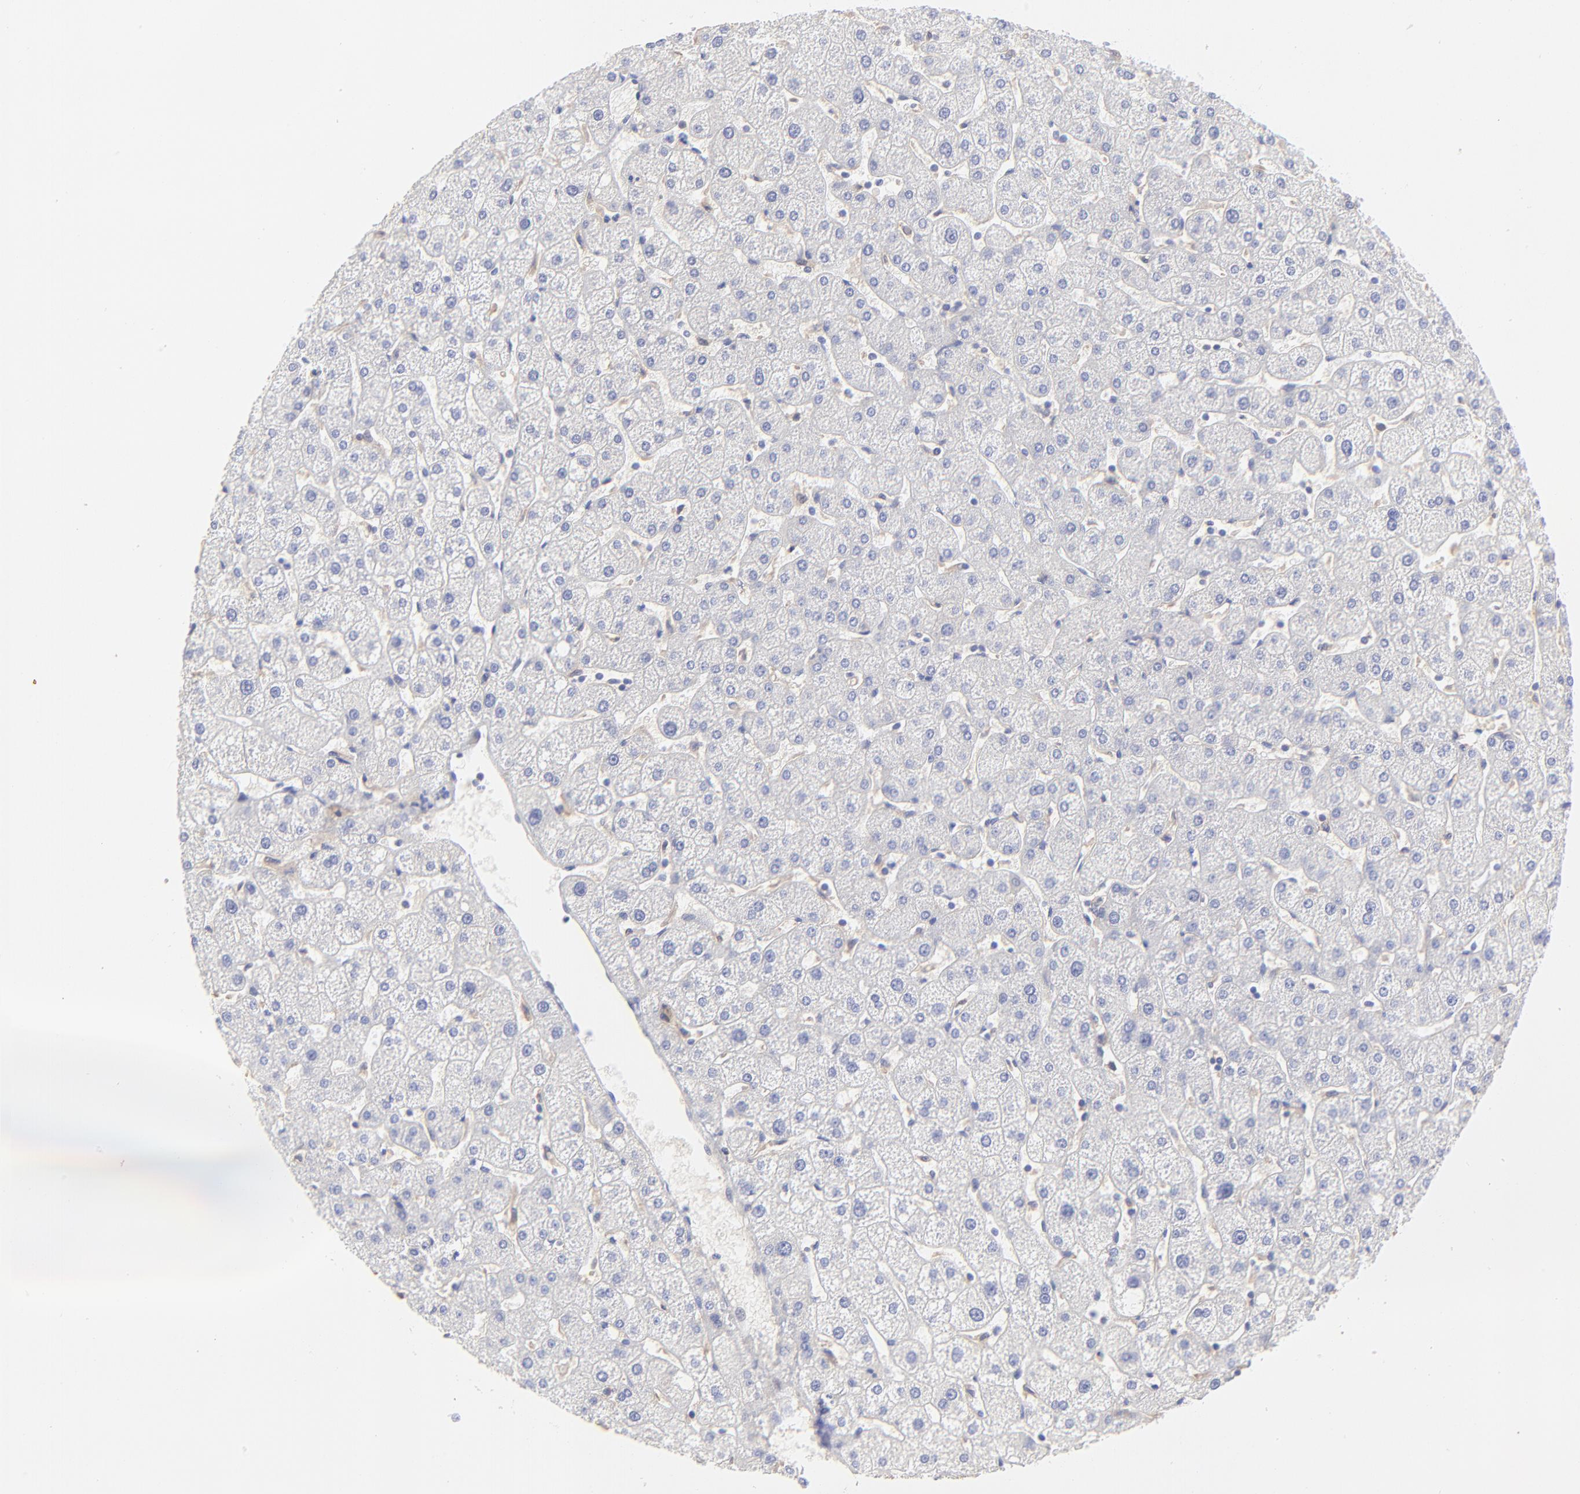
{"staining": {"intensity": "negative", "quantity": "none", "location": "none"}, "tissue": "liver", "cell_type": "Cholangiocytes", "image_type": "normal", "snomed": [{"axis": "morphology", "description": "Normal tissue, NOS"}, {"axis": "topography", "description": "Liver"}], "caption": "DAB immunohistochemical staining of unremarkable liver reveals no significant expression in cholangiocytes.", "gene": "LHFPL1", "patient": {"sex": "male", "age": 67}}